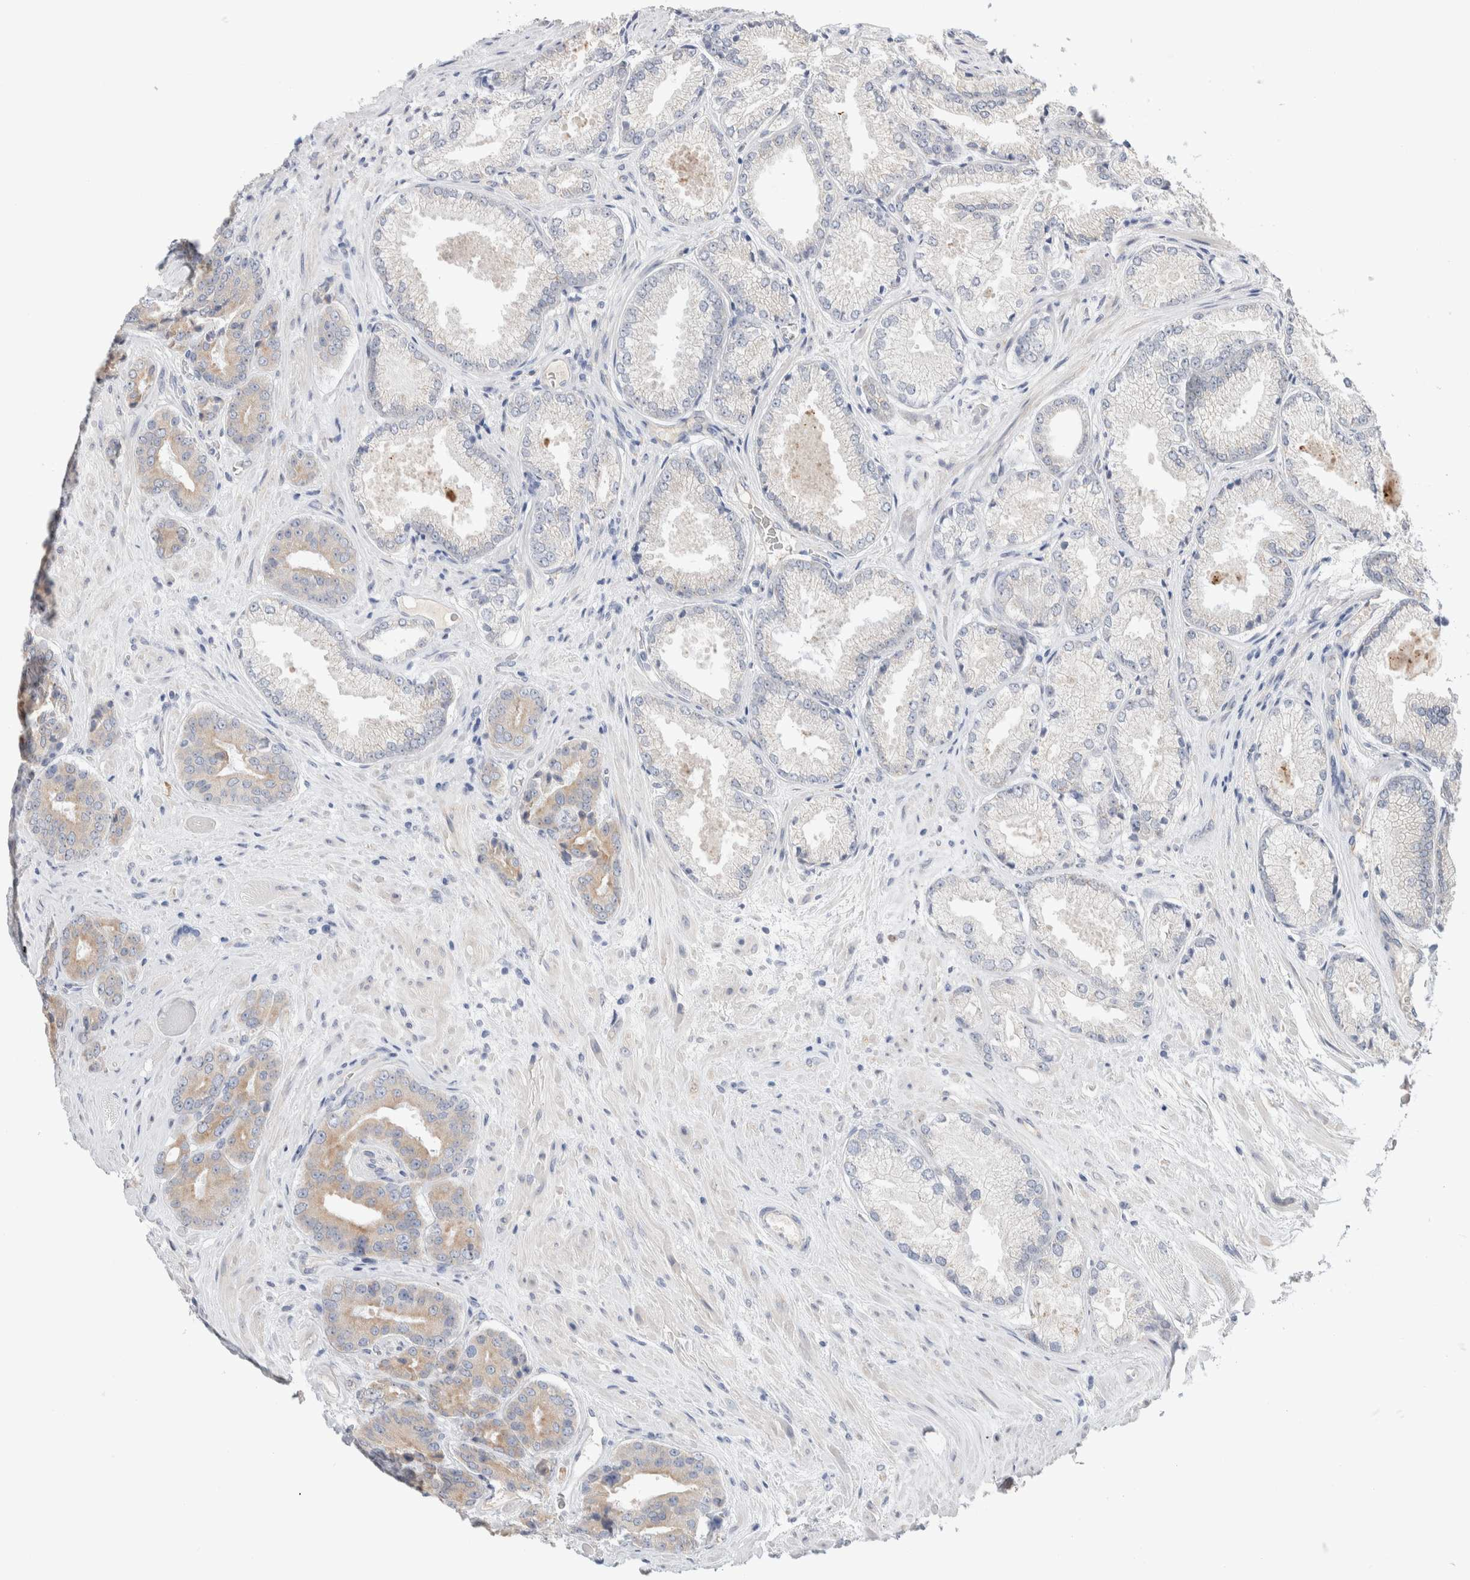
{"staining": {"intensity": "weak", "quantity": ">75%", "location": "cytoplasmic/membranous"}, "tissue": "prostate cancer", "cell_type": "Tumor cells", "image_type": "cancer", "snomed": [{"axis": "morphology", "description": "Adenocarcinoma, High grade"}, {"axis": "topography", "description": "Prostate"}], "caption": "Prostate cancer (adenocarcinoma (high-grade)) was stained to show a protein in brown. There is low levels of weak cytoplasmic/membranous expression in approximately >75% of tumor cells.", "gene": "RUSF1", "patient": {"sex": "male", "age": 71}}